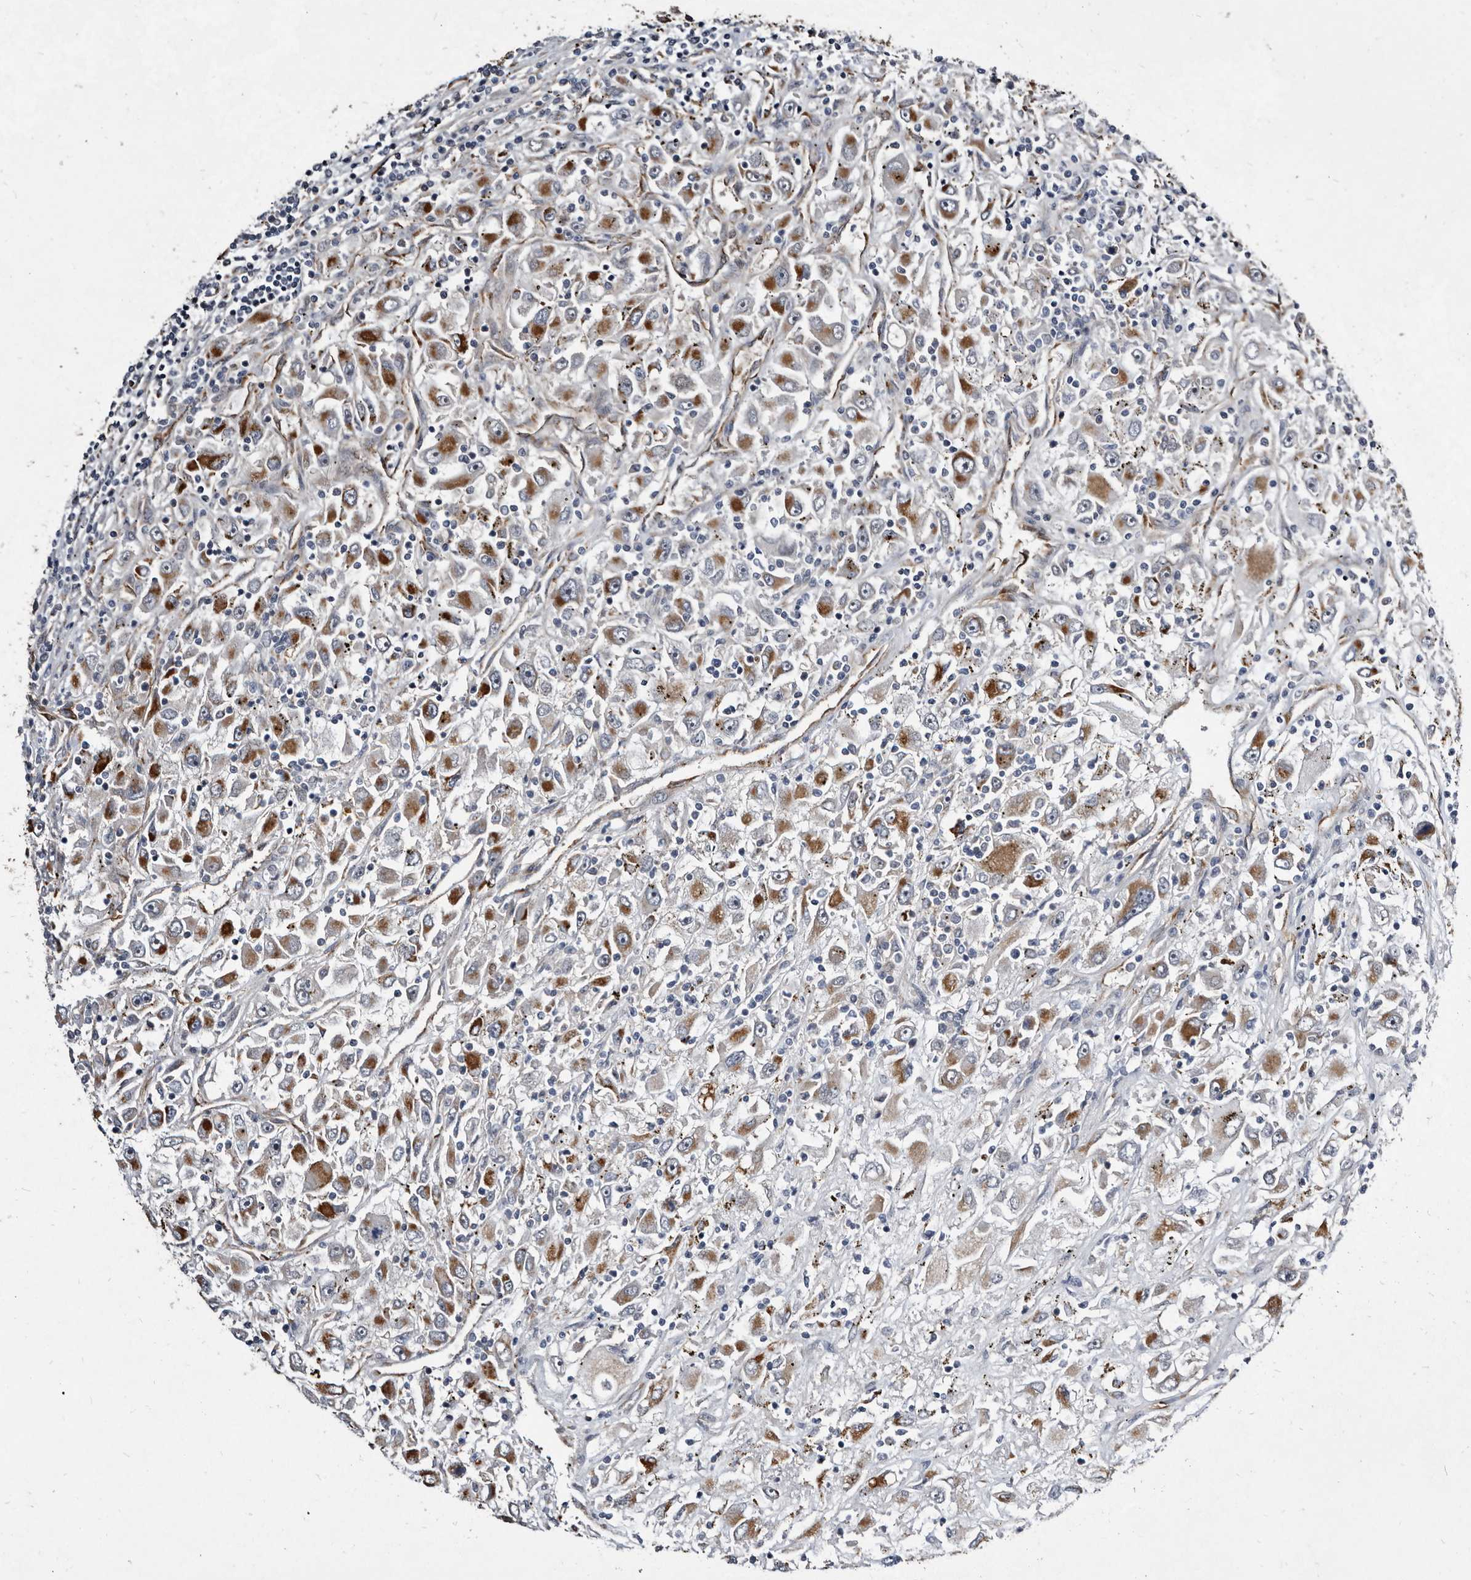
{"staining": {"intensity": "strong", "quantity": ">75%", "location": "cytoplasmic/membranous"}, "tissue": "renal cancer", "cell_type": "Tumor cells", "image_type": "cancer", "snomed": [{"axis": "morphology", "description": "Adenocarcinoma, NOS"}, {"axis": "topography", "description": "Kidney"}], "caption": "Tumor cells exhibit strong cytoplasmic/membranous staining in approximately >75% of cells in renal cancer (adenocarcinoma).", "gene": "CTSA", "patient": {"sex": "female", "age": 52}}